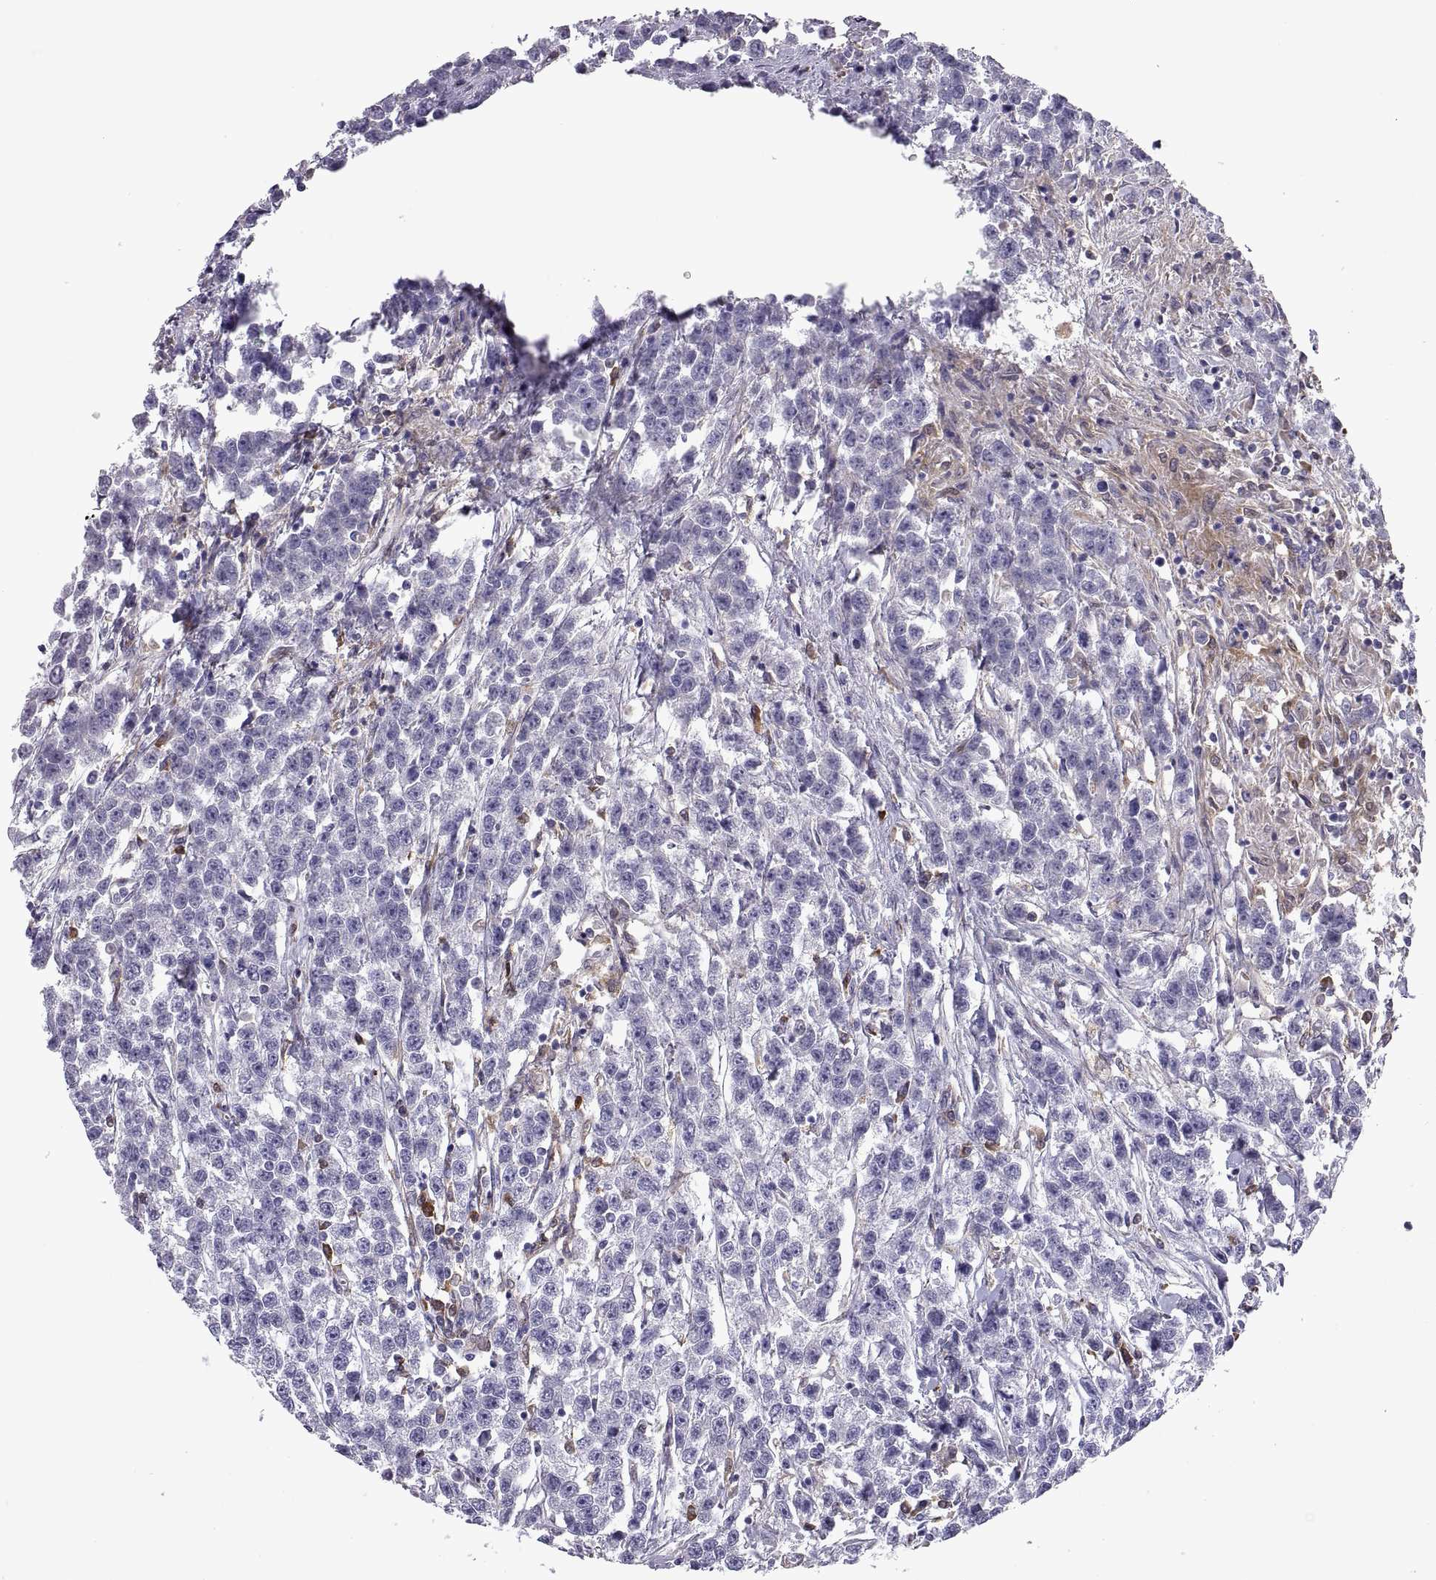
{"staining": {"intensity": "negative", "quantity": "none", "location": "none"}, "tissue": "testis cancer", "cell_type": "Tumor cells", "image_type": "cancer", "snomed": [{"axis": "morphology", "description": "Seminoma, NOS"}, {"axis": "topography", "description": "Testis"}], "caption": "Immunohistochemistry (IHC) histopathology image of neoplastic tissue: testis cancer (seminoma) stained with DAB (3,3'-diaminobenzidine) demonstrates no significant protein expression in tumor cells.", "gene": "DOK3", "patient": {"sex": "male", "age": 59}}